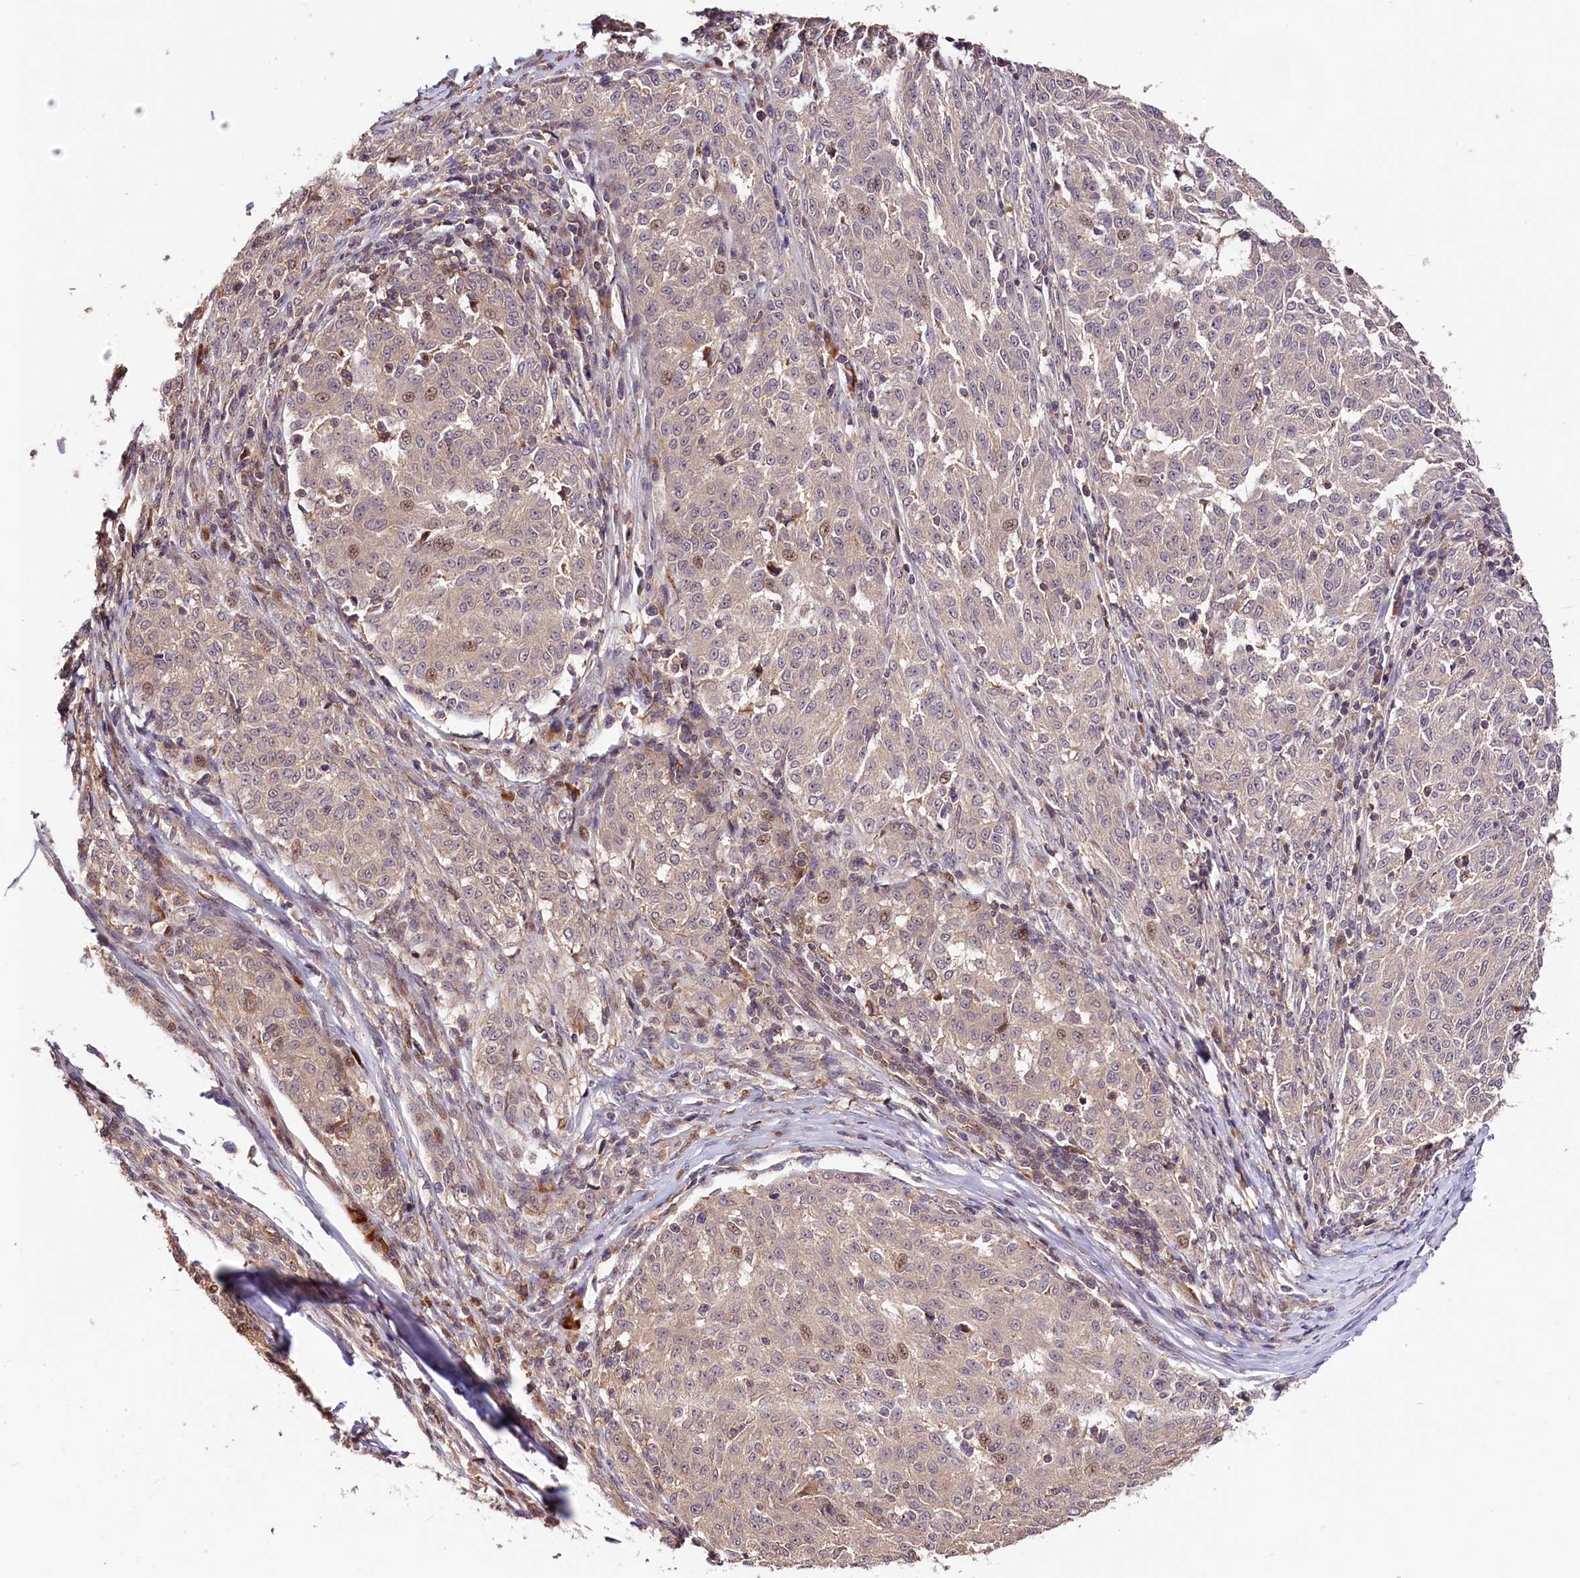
{"staining": {"intensity": "weak", "quantity": "<25%", "location": "nuclear"}, "tissue": "melanoma", "cell_type": "Tumor cells", "image_type": "cancer", "snomed": [{"axis": "morphology", "description": "Malignant melanoma, NOS"}, {"axis": "topography", "description": "Skin"}], "caption": "Tumor cells are negative for brown protein staining in melanoma.", "gene": "CACNA1H", "patient": {"sex": "female", "age": 72}}